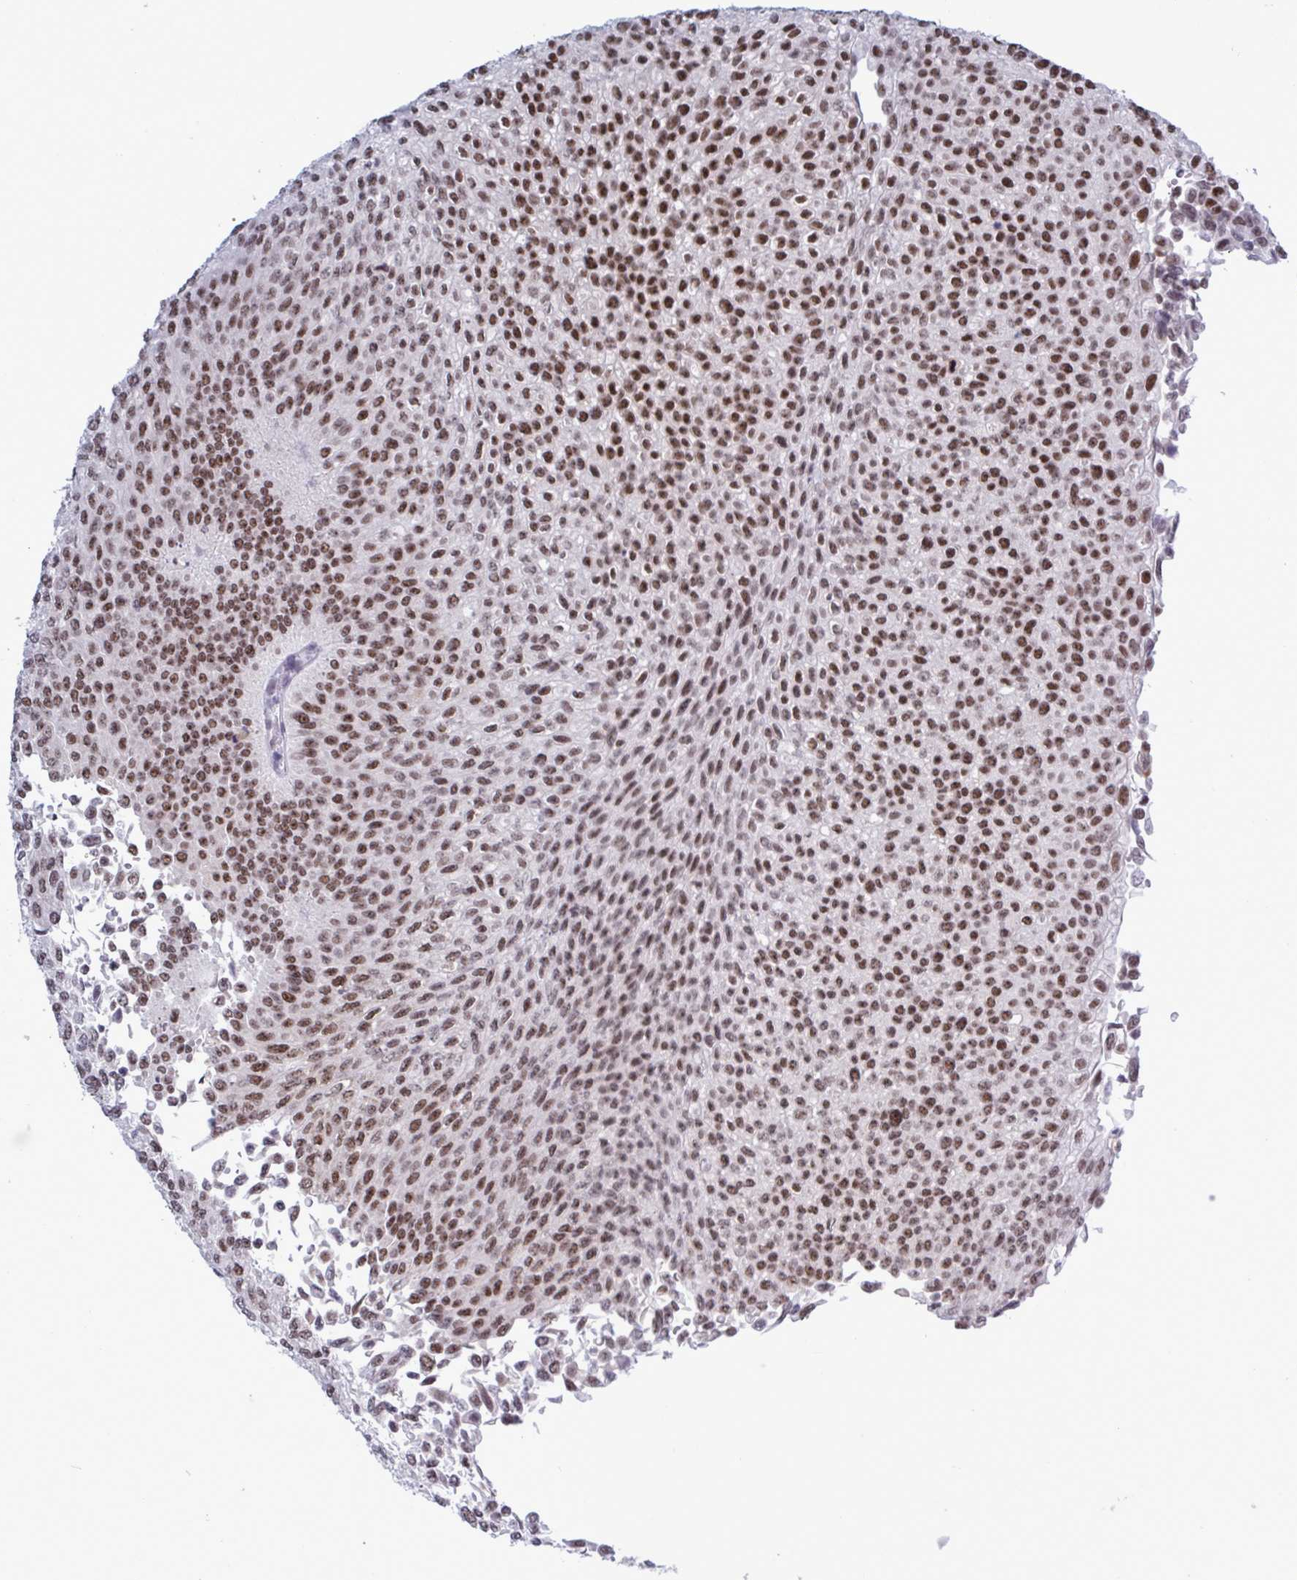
{"staining": {"intensity": "moderate", "quantity": ">75%", "location": "nuclear"}, "tissue": "urothelial cancer", "cell_type": "Tumor cells", "image_type": "cancer", "snomed": [{"axis": "morphology", "description": "Urothelial carcinoma, NOS"}, {"axis": "topography", "description": "Urinary bladder"}], "caption": "Urothelial cancer stained for a protein (brown) displays moderate nuclear positive staining in about >75% of tumor cells.", "gene": "PPP1R10", "patient": {"sex": "male", "age": 59}}